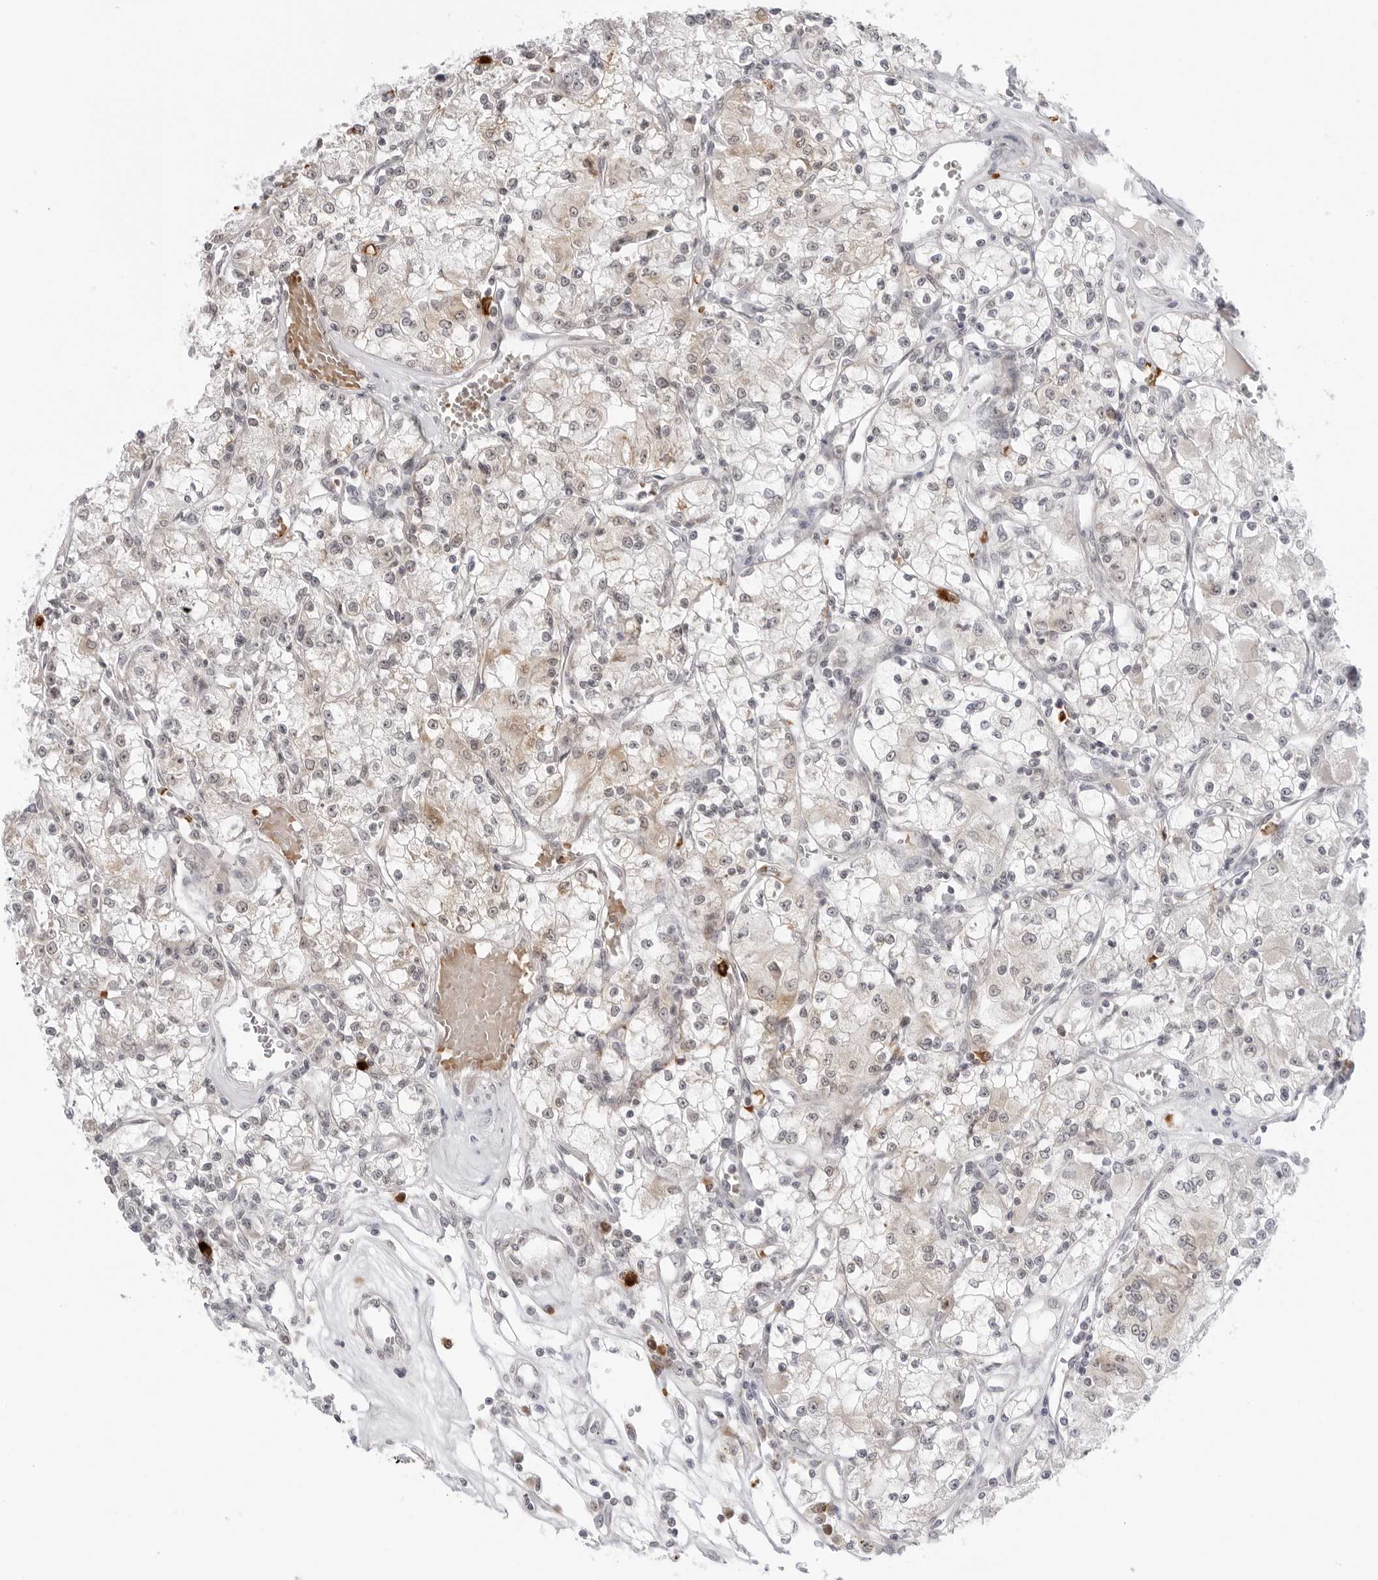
{"staining": {"intensity": "weak", "quantity": "<25%", "location": "cytoplasmic/membranous"}, "tissue": "renal cancer", "cell_type": "Tumor cells", "image_type": "cancer", "snomed": [{"axis": "morphology", "description": "Adenocarcinoma, NOS"}, {"axis": "topography", "description": "Kidney"}], "caption": "Tumor cells are negative for brown protein staining in renal cancer.", "gene": "SUGCT", "patient": {"sex": "female", "age": 59}}